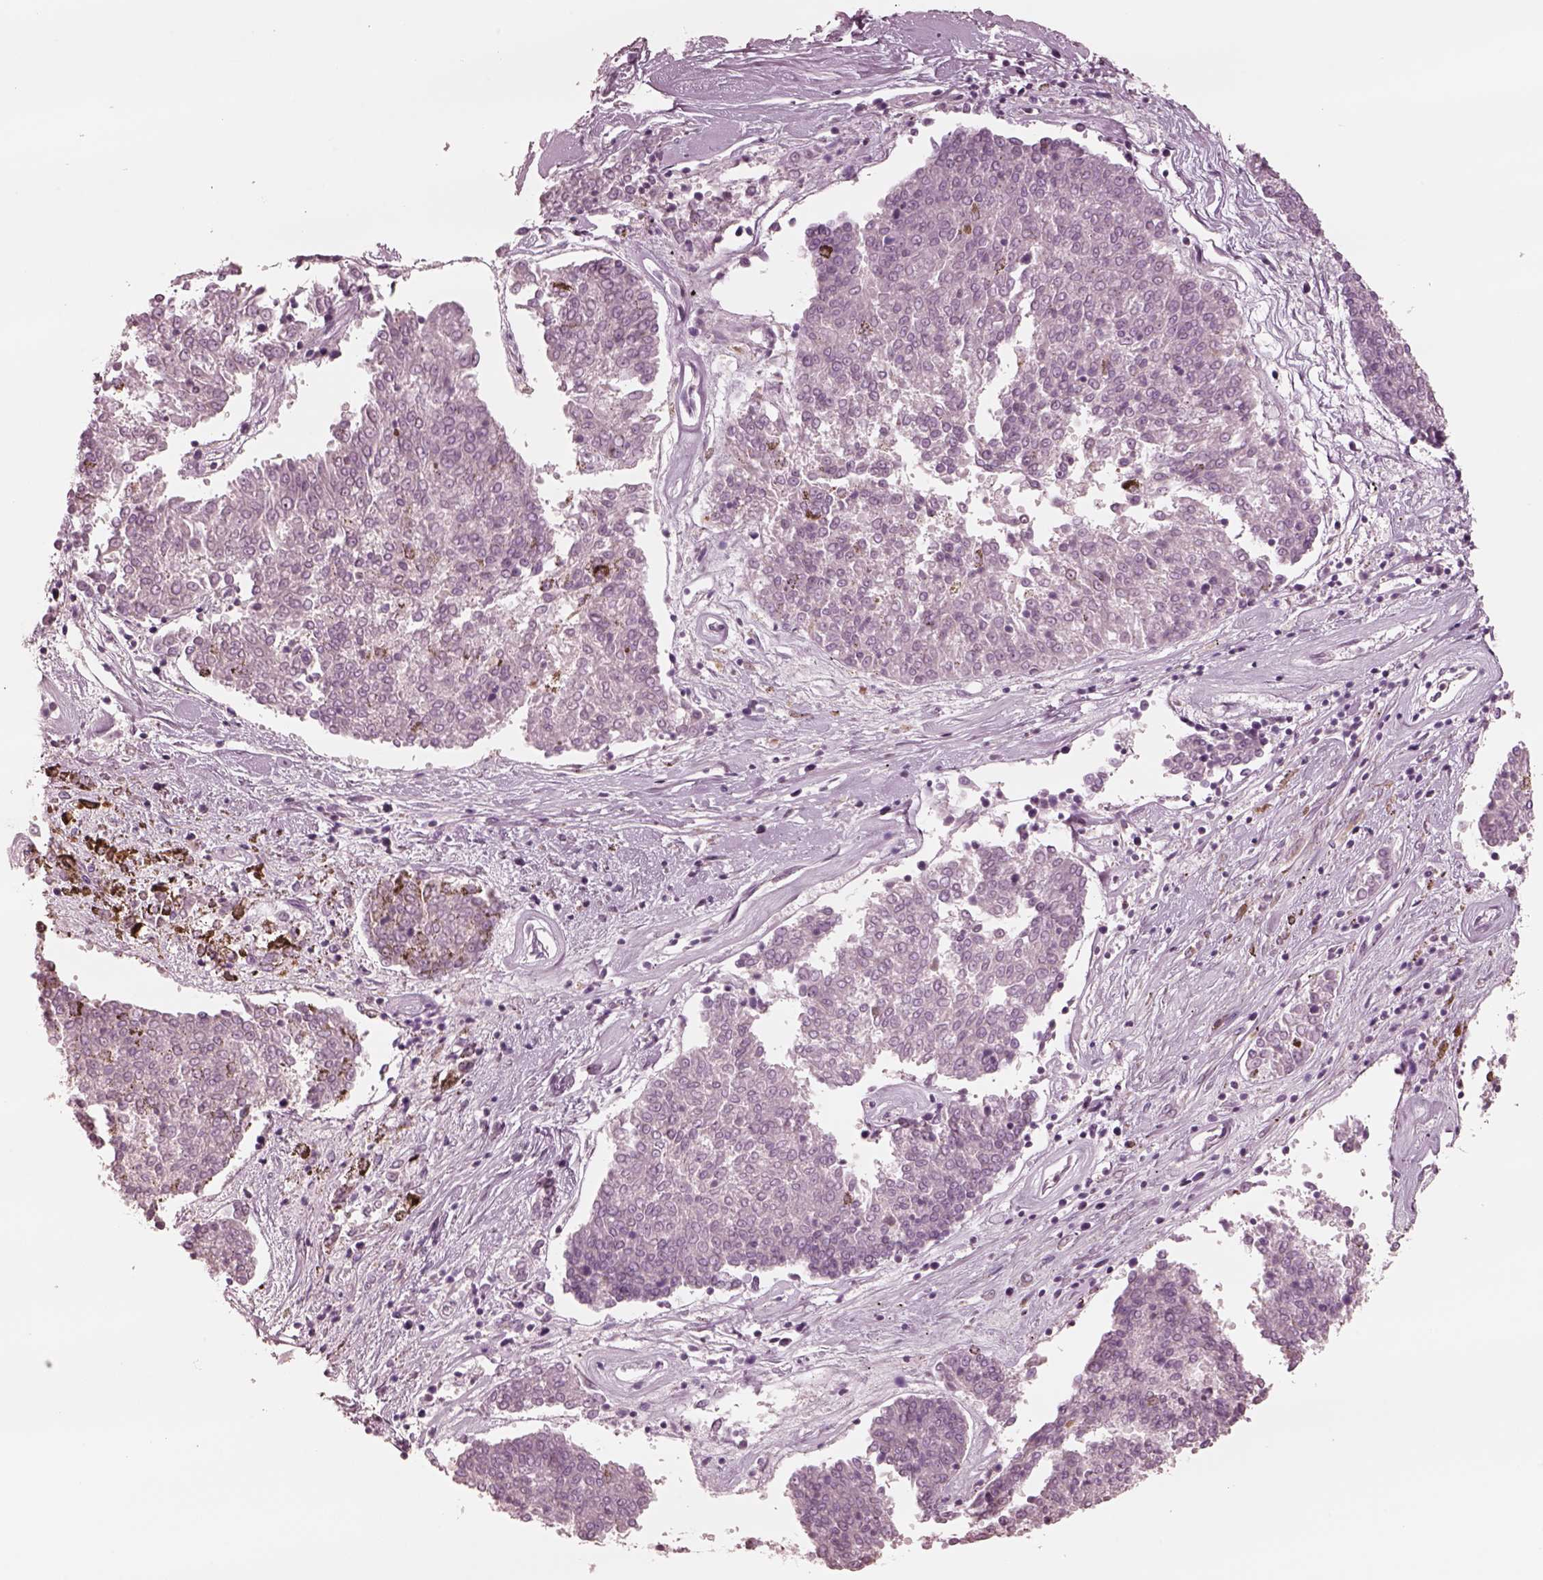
{"staining": {"intensity": "negative", "quantity": "none", "location": "none"}, "tissue": "melanoma", "cell_type": "Tumor cells", "image_type": "cancer", "snomed": [{"axis": "morphology", "description": "Malignant melanoma, NOS"}, {"axis": "topography", "description": "Skin"}], "caption": "An image of malignant melanoma stained for a protein demonstrates no brown staining in tumor cells. Brightfield microscopy of immunohistochemistry (IHC) stained with DAB (3,3'-diaminobenzidine) (brown) and hematoxylin (blue), captured at high magnification.", "gene": "DNAAF9", "patient": {"sex": "female", "age": 72}}